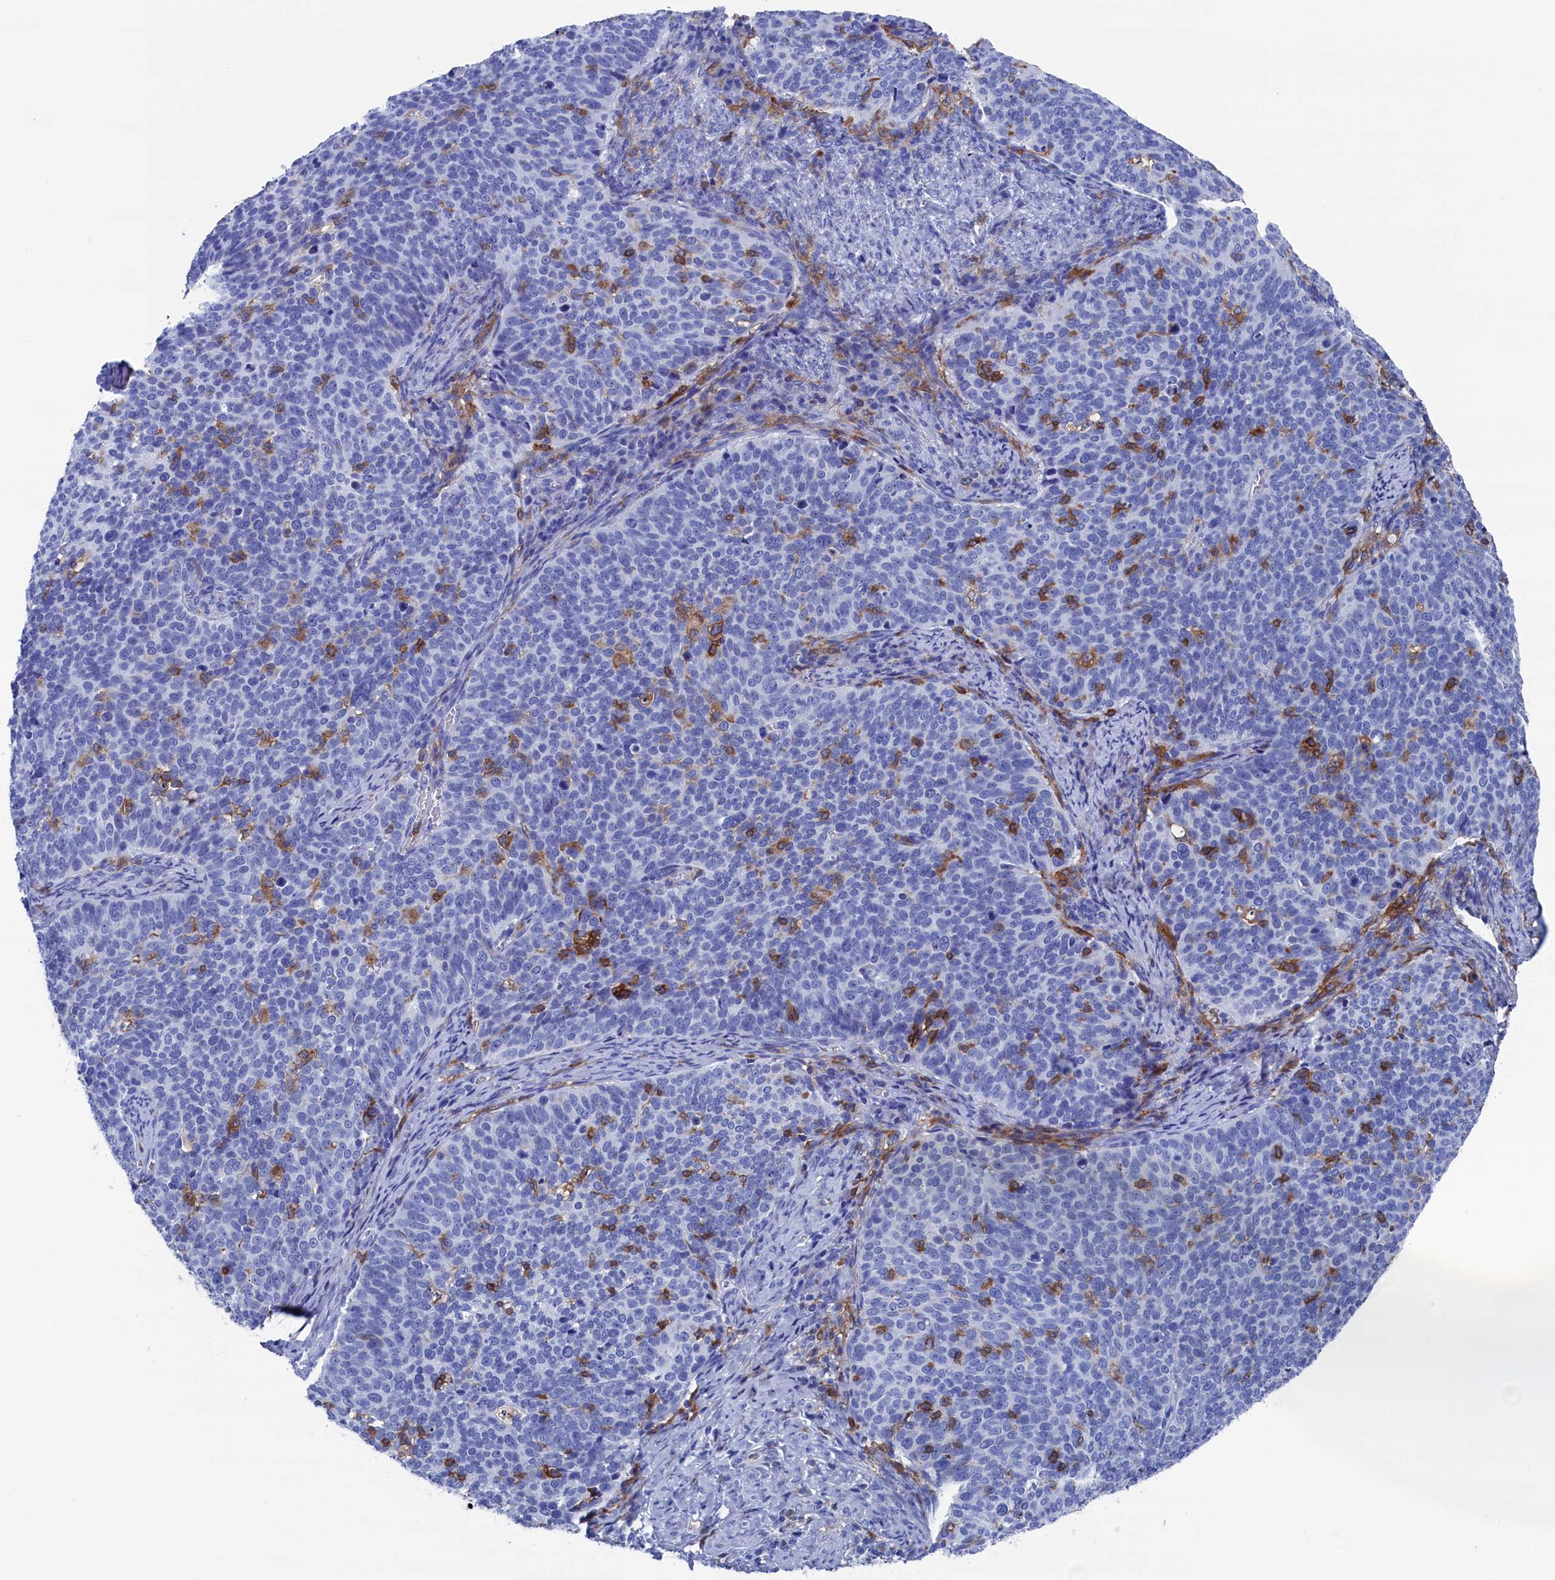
{"staining": {"intensity": "moderate", "quantity": "<25%", "location": "cytoplasmic/membranous"}, "tissue": "cervical cancer", "cell_type": "Tumor cells", "image_type": "cancer", "snomed": [{"axis": "morphology", "description": "Normal tissue, NOS"}, {"axis": "morphology", "description": "Squamous cell carcinoma, NOS"}, {"axis": "topography", "description": "Cervix"}], "caption": "Approximately <25% of tumor cells in squamous cell carcinoma (cervical) exhibit moderate cytoplasmic/membranous protein expression as visualized by brown immunohistochemical staining.", "gene": "TYROBP", "patient": {"sex": "female", "age": 39}}